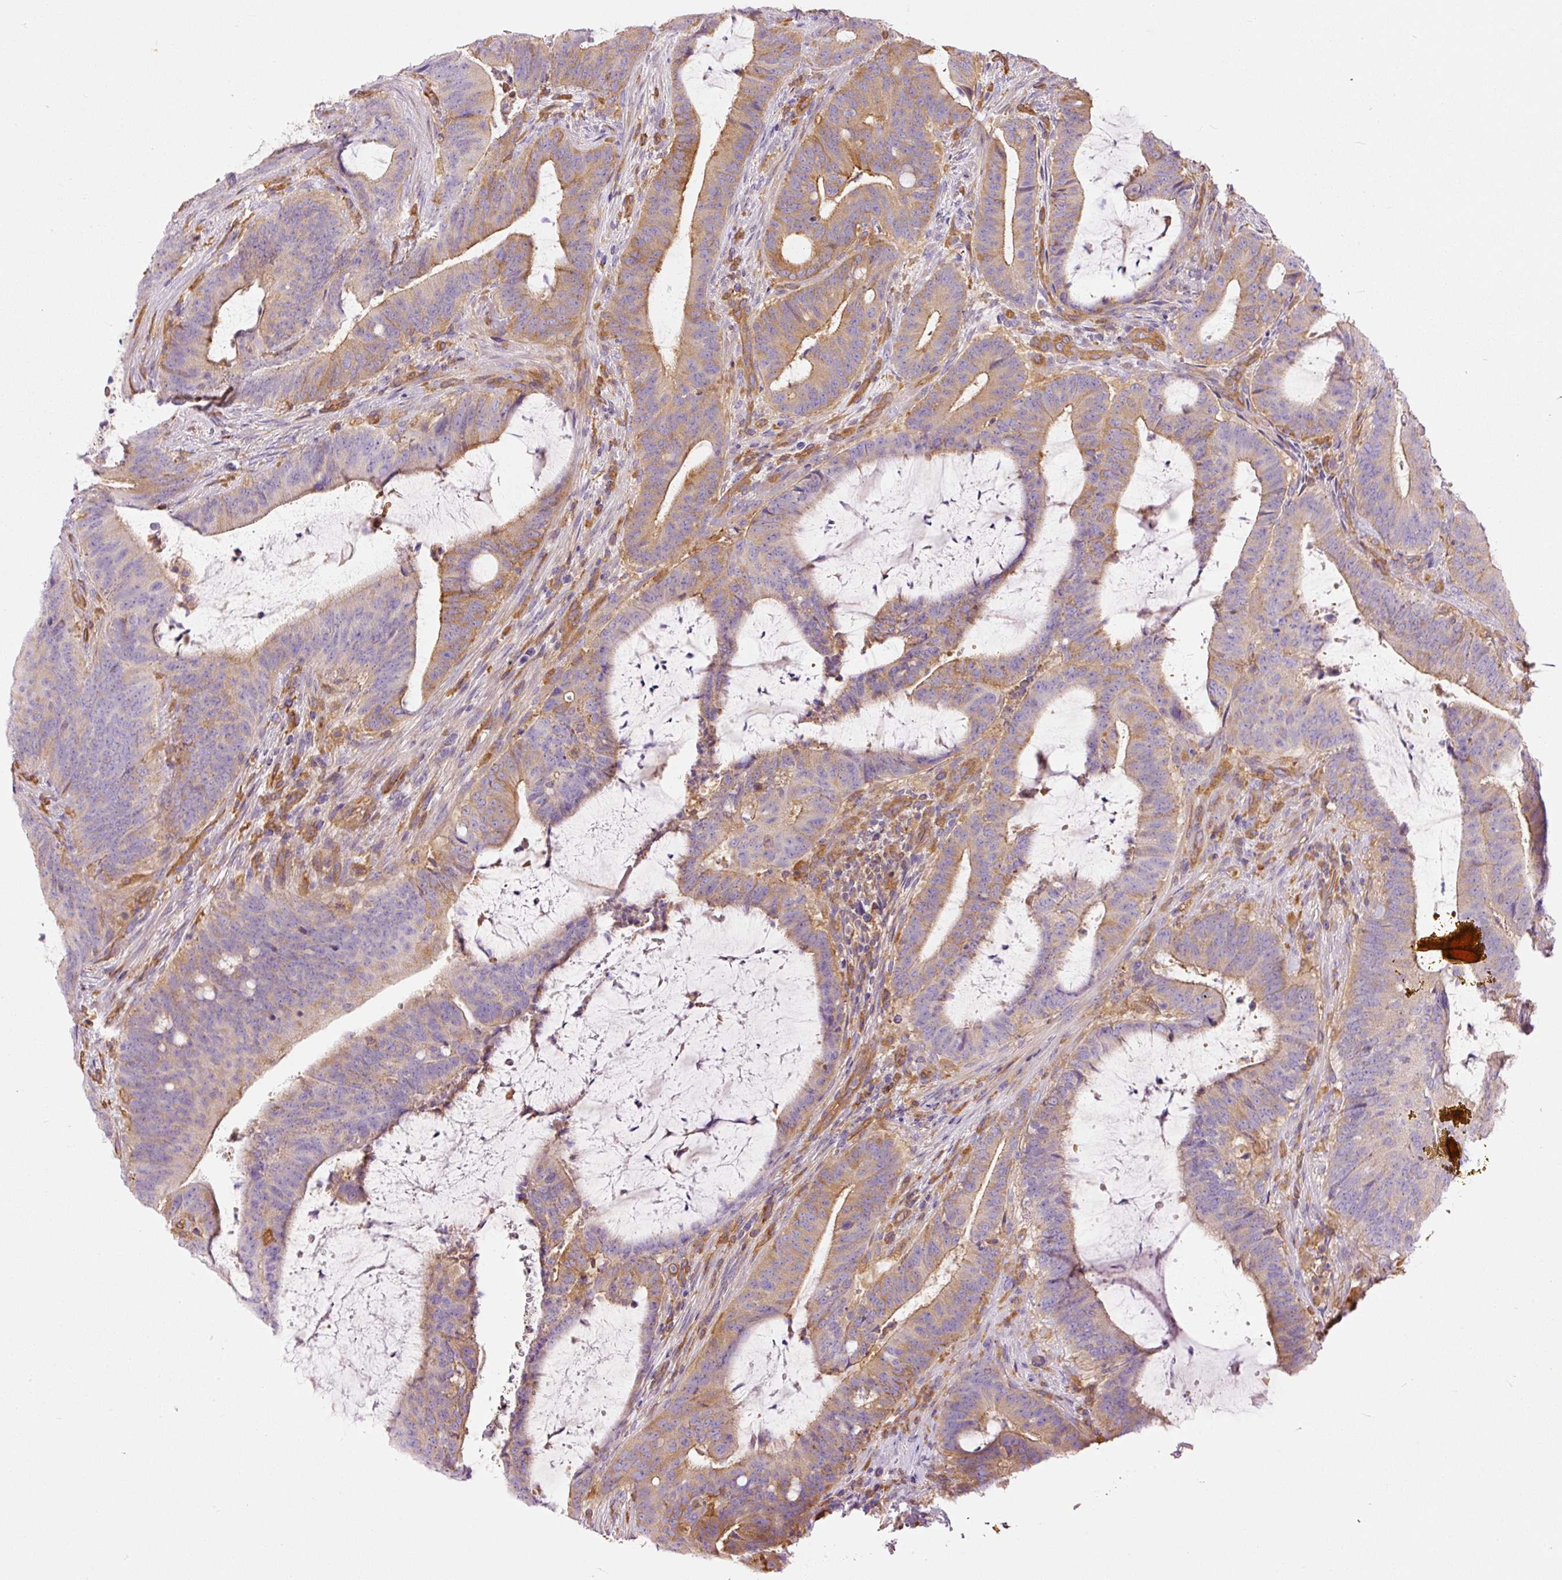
{"staining": {"intensity": "moderate", "quantity": "<25%", "location": "cytoplasmic/membranous"}, "tissue": "colorectal cancer", "cell_type": "Tumor cells", "image_type": "cancer", "snomed": [{"axis": "morphology", "description": "Adenocarcinoma, NOS"}, {"axis": "topography", "description": "Colon"}], "caption": "A low amount of moderate cytoplasmic/membranous expression is identified in about <25% of tumor cells in colorectal cancer tissue.", "gene": "IL10RB", "patient": {"sex": "female", "age": 43}}